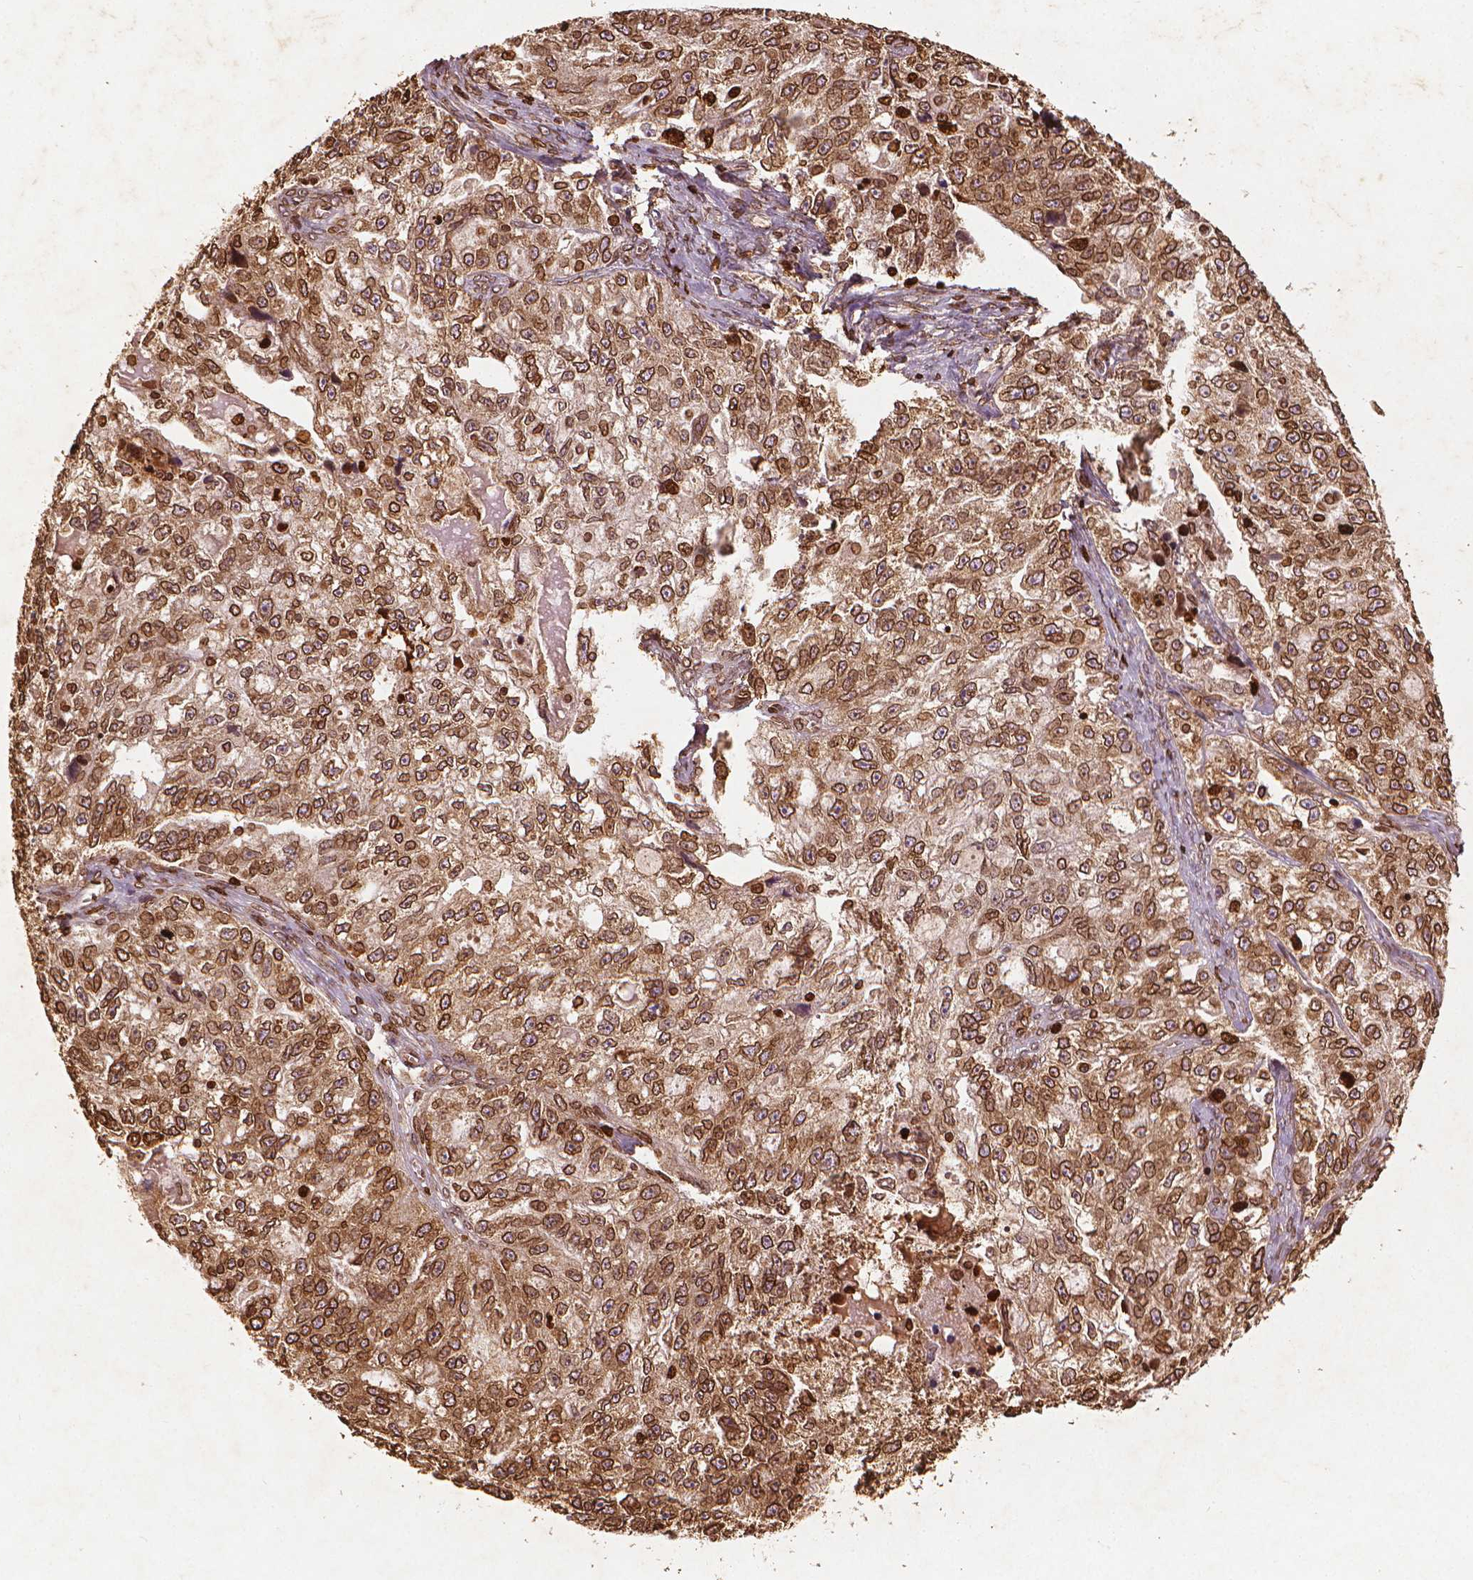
{"staining": {"intensity": "strong", "quantity": ">75%", "location": "cytoplasmic/membranous,nuclear"}, "tissue": "ovarian cancer", "cell_type": "Tumor cells", "image_type": "cancer", "snomed": [{"axis": "morphology", "description": "Cystadenocarcinoma, serous, NOS"}, {"axis": "topography", "description": "Ovary"}], "caption": "An image of human ovarian cancer stained for a protein exhibits strong cytoplasmic/membranous and nuclear brown staining in tumor cells. Using DAB (brown) and hematoxylin (blue) stains, captured at high magnification using brightfield microscopy.", "gene": "LMNB1", "patient": {"sex": "female", "age": 51}}